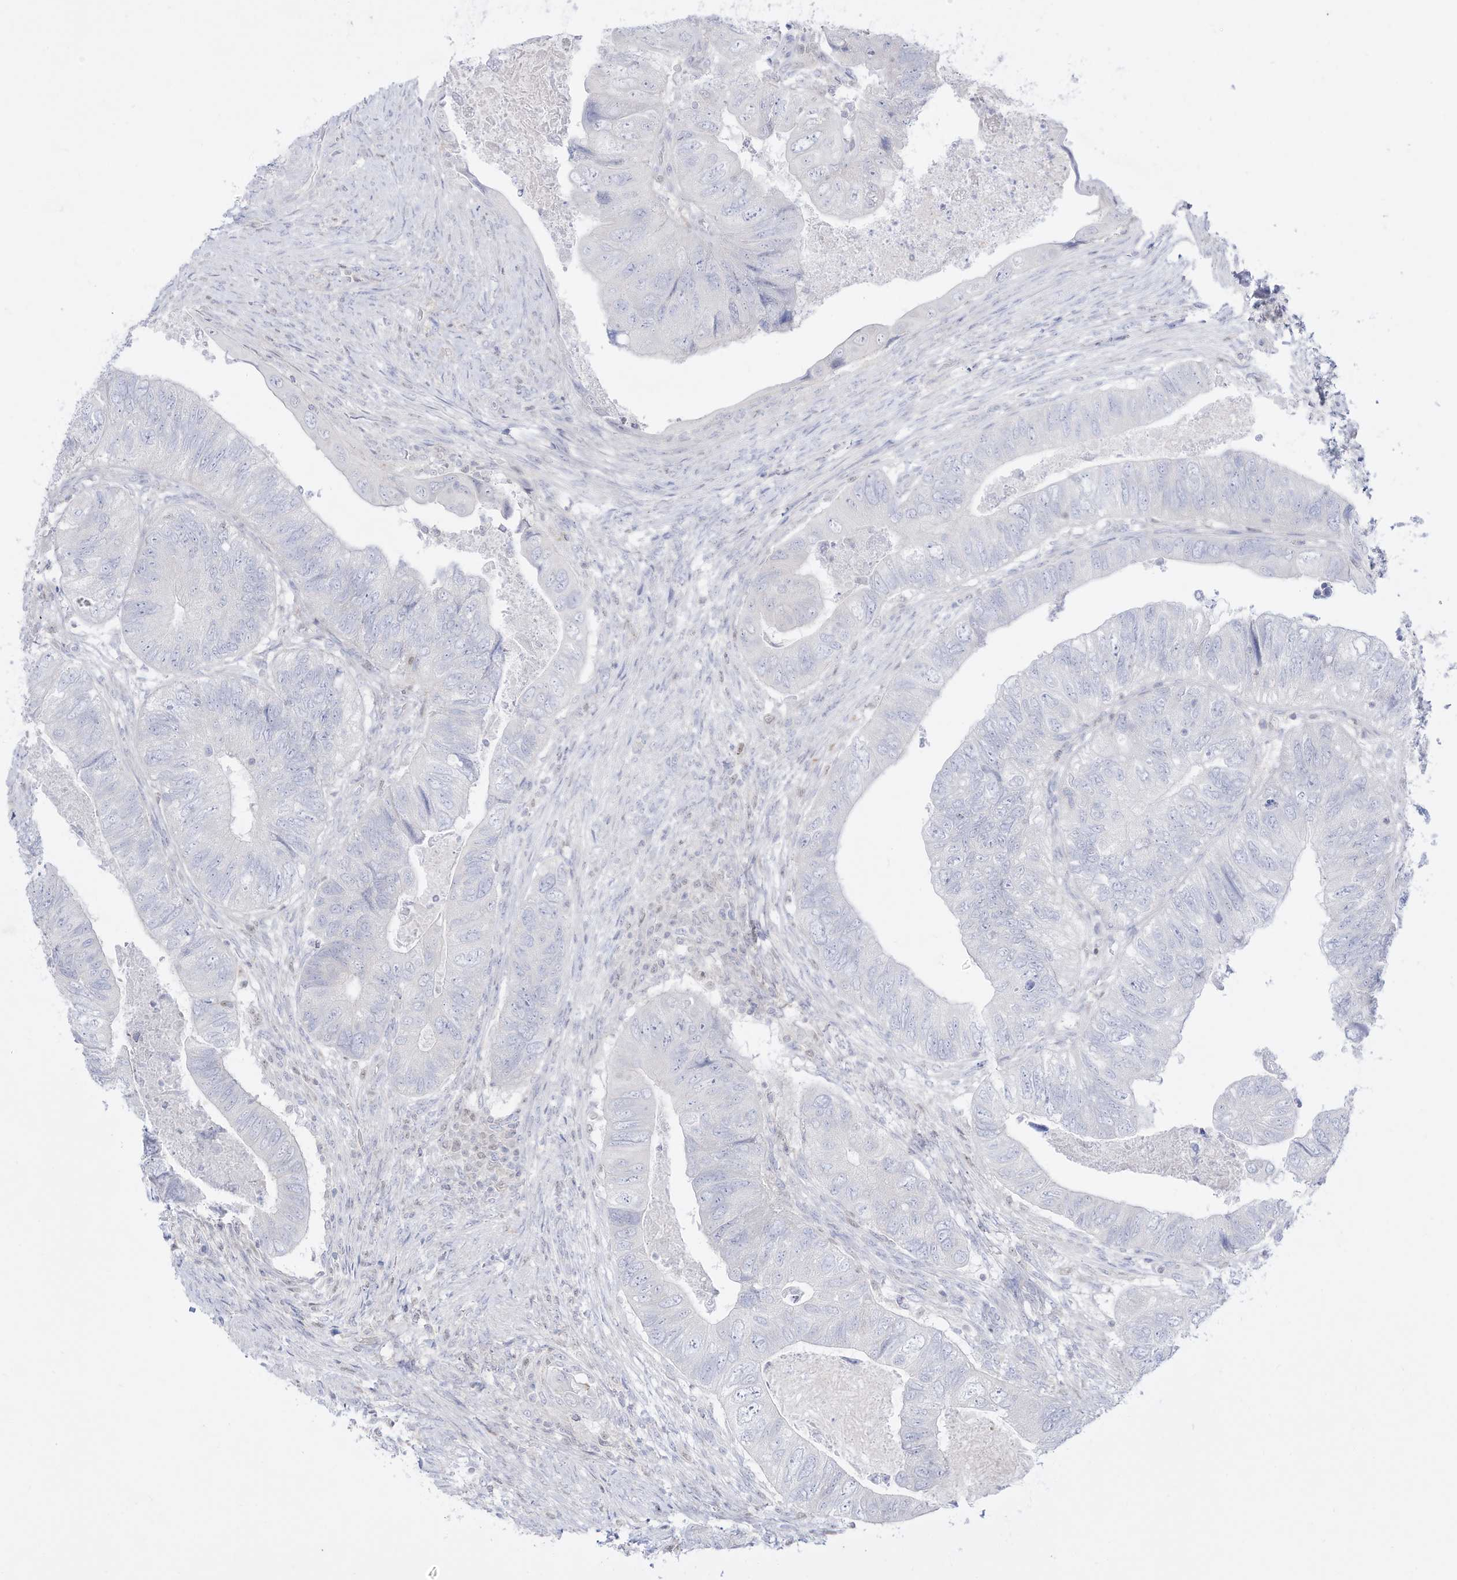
{"staining": {"intensity": "negative", "quantity": "none", "location": "none"}, "tissue": "colorectal cancer", "cell_type": "Tumor cells", "image_type": "cancer", "snomed": [{"axis": "morphology", "description": "Adenocarcinoma, NOS"}, {"axis": "topography", "description": "Rectum"}], "caption": "Immunohistochemistry histopathology image of adenocarcinoma (colorectal) stained for a protein (brown), which displays no positivity in tumor cells.", "gene": "DMKN", "patient": {"sex": "male", "age": 63}}